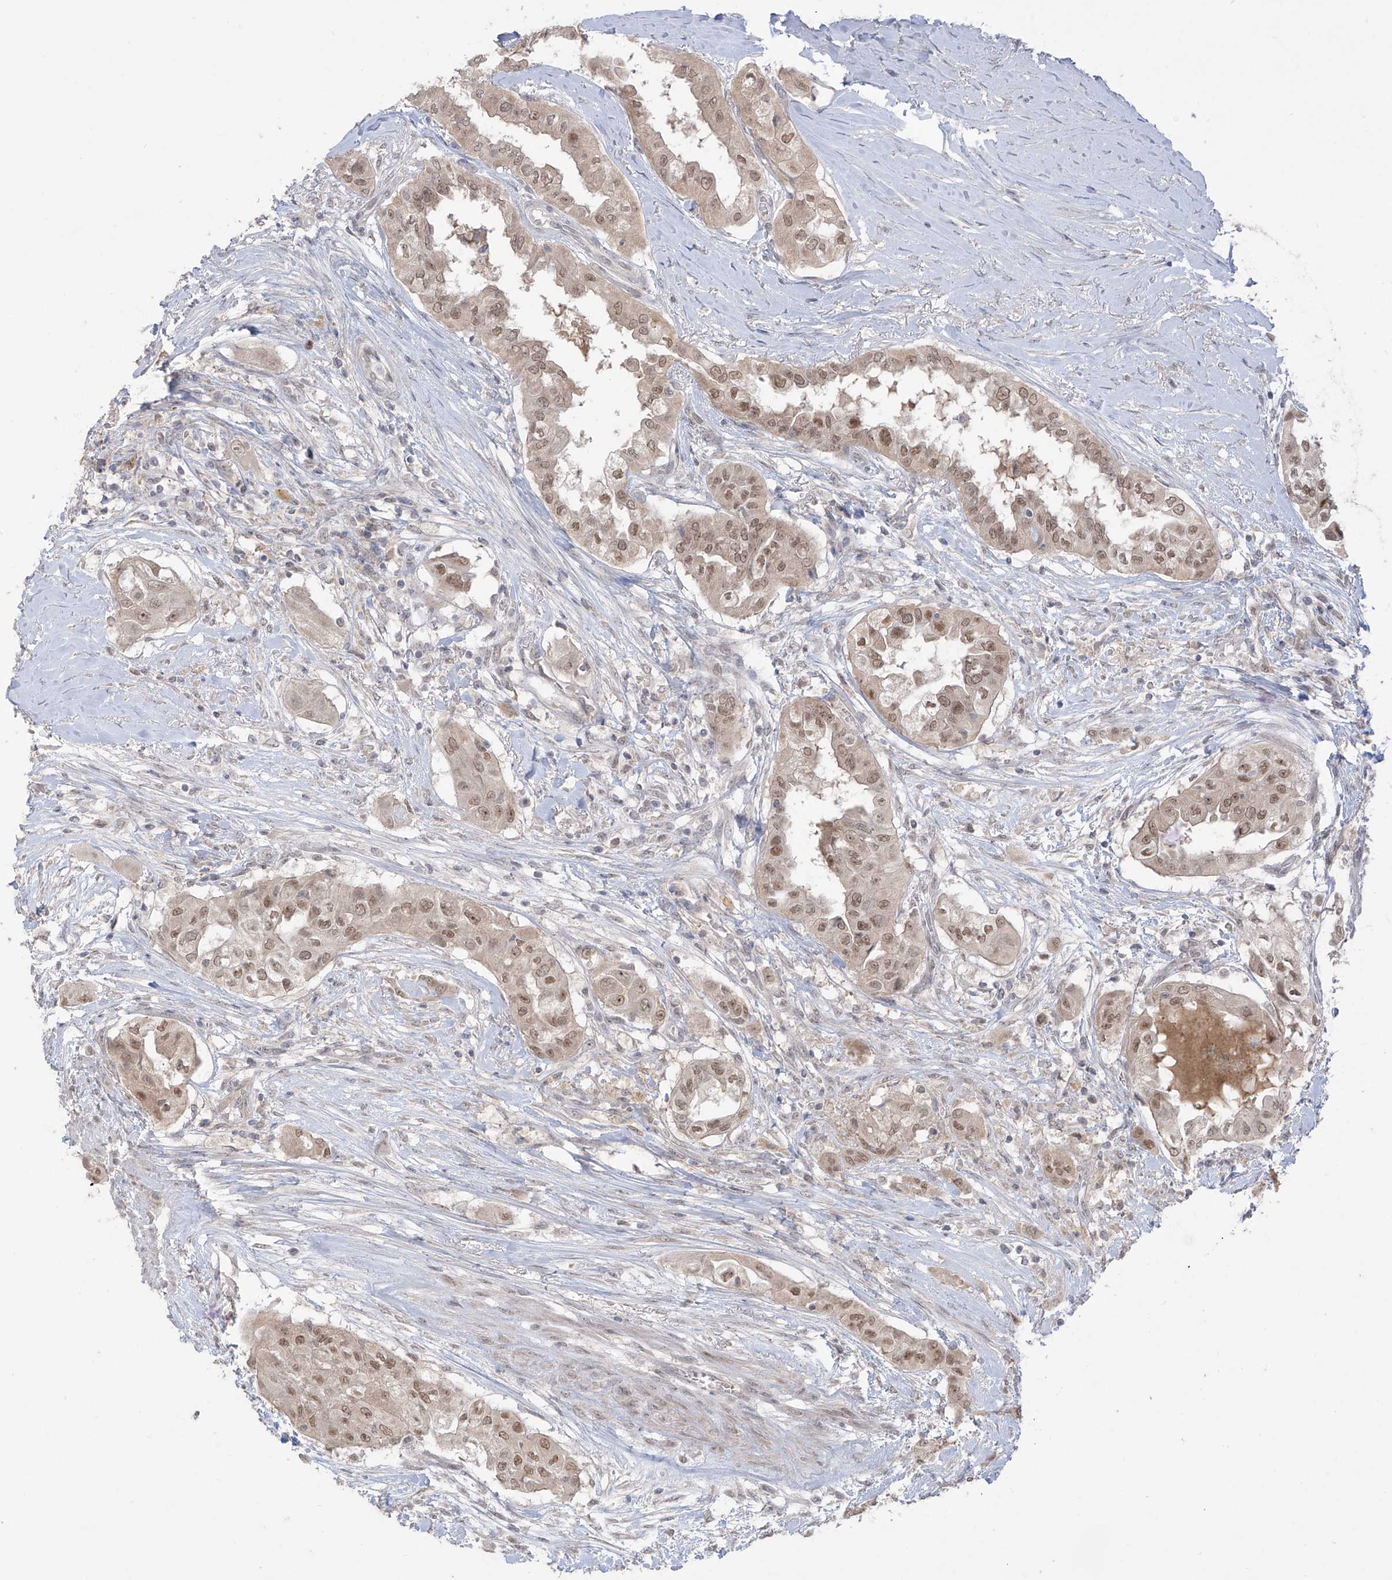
{"staining": {"intensity": "moderate", "quantity": ">75%", "location": "nuclear"}, "tissue": "thyroid cancer", "cell_type": "Tumor cells", "image_type": "cancer", "snomed": [{"axis": "morphology", "description": "Papillary adenocarcinoma, NOS"}, {"axis": "topography", "description": "Thyroid gland"}], "caption": "IHC of thyroid cancer (papillary adenocarcinoma) displays medium levels of moderate nuclear staining in approximately >75% of tumor cells.", "gene": "OGT", "patient": {"sex": "female", "age": 59}}